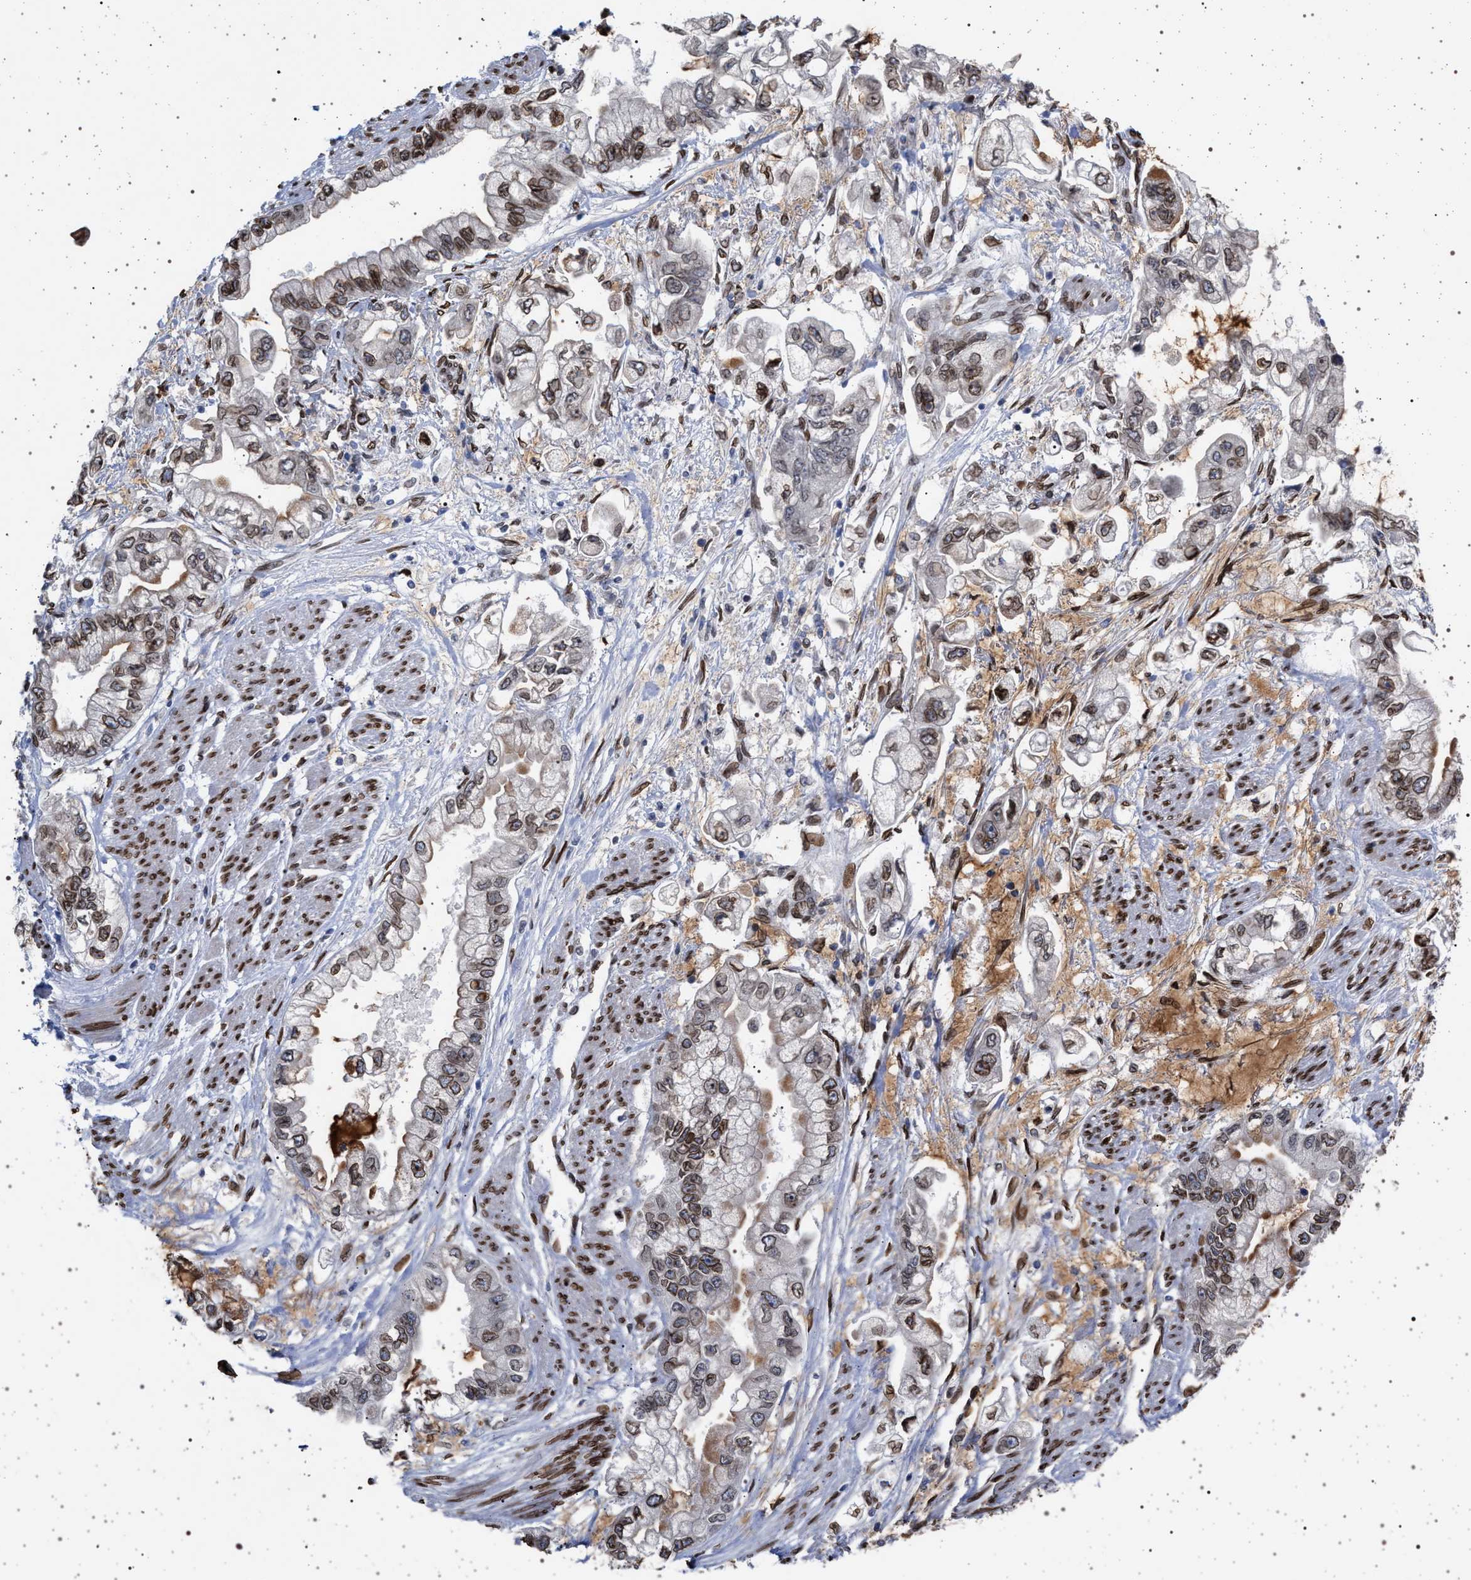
{"staining": {"intensity": "moderate", "quantity": ">75%", "location": "cytoplasmic/membranous,nuclear"}, "tissue": "stomach cancer", "cell_type": "Tumor cells", "image_type": "cancer", "snomed": [{"axis": "morphology", "description": "Normal tissue, NOS"}, {"axis": "morphology", "description": "Adenocarcinoma, NOS"}, {"axis": "topography", "description": "Stomach"}], "caption": "Protein expression analysis of stomach cancer (adenocarcinoma) shows moderate cytoplasmic/membranous and nuclear staining in about >75% of tumor cells.", "gene": "ING2", "patient": {"sex": "male", "age": 62}}